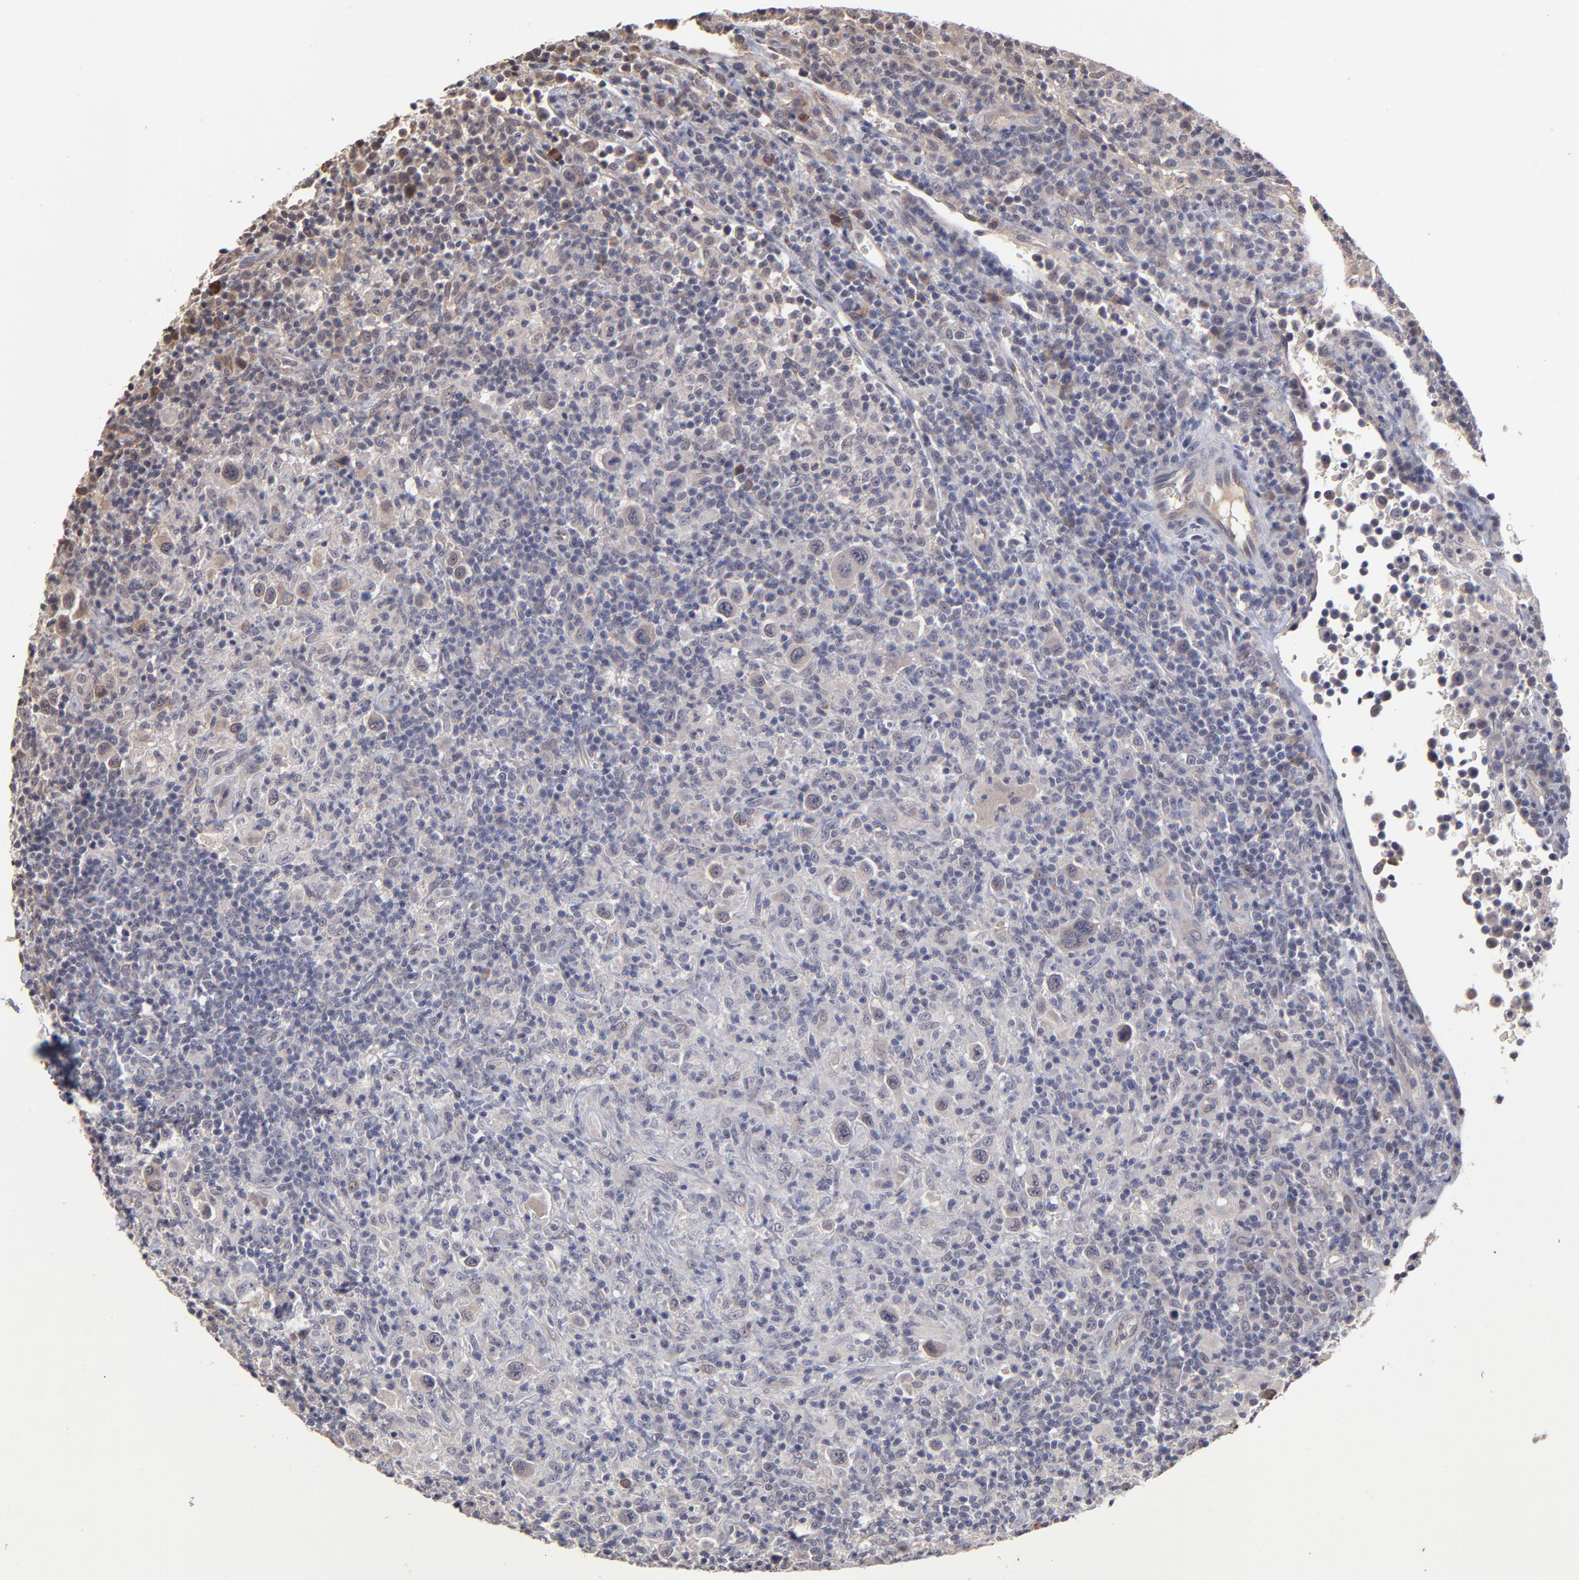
{"staining": {"intensity": "weak", "quantity": "<25%", "location": "cytoplasmic/membranous"}, "tissue": "lymphoma", "cell_type": "Tumor cells", "image_type": "cancer", "snomed": [{"axis": "morphology", "description": "Hodgkin's disease, NOS"}, {"axis": "topography", "description": "Lymph node"}], "caption": "Histopathology image shows no significant protein positivity in tumor cells of lymphoma.", "gene": "CHL1", "patient": {"sex": "male", "age": 65}}